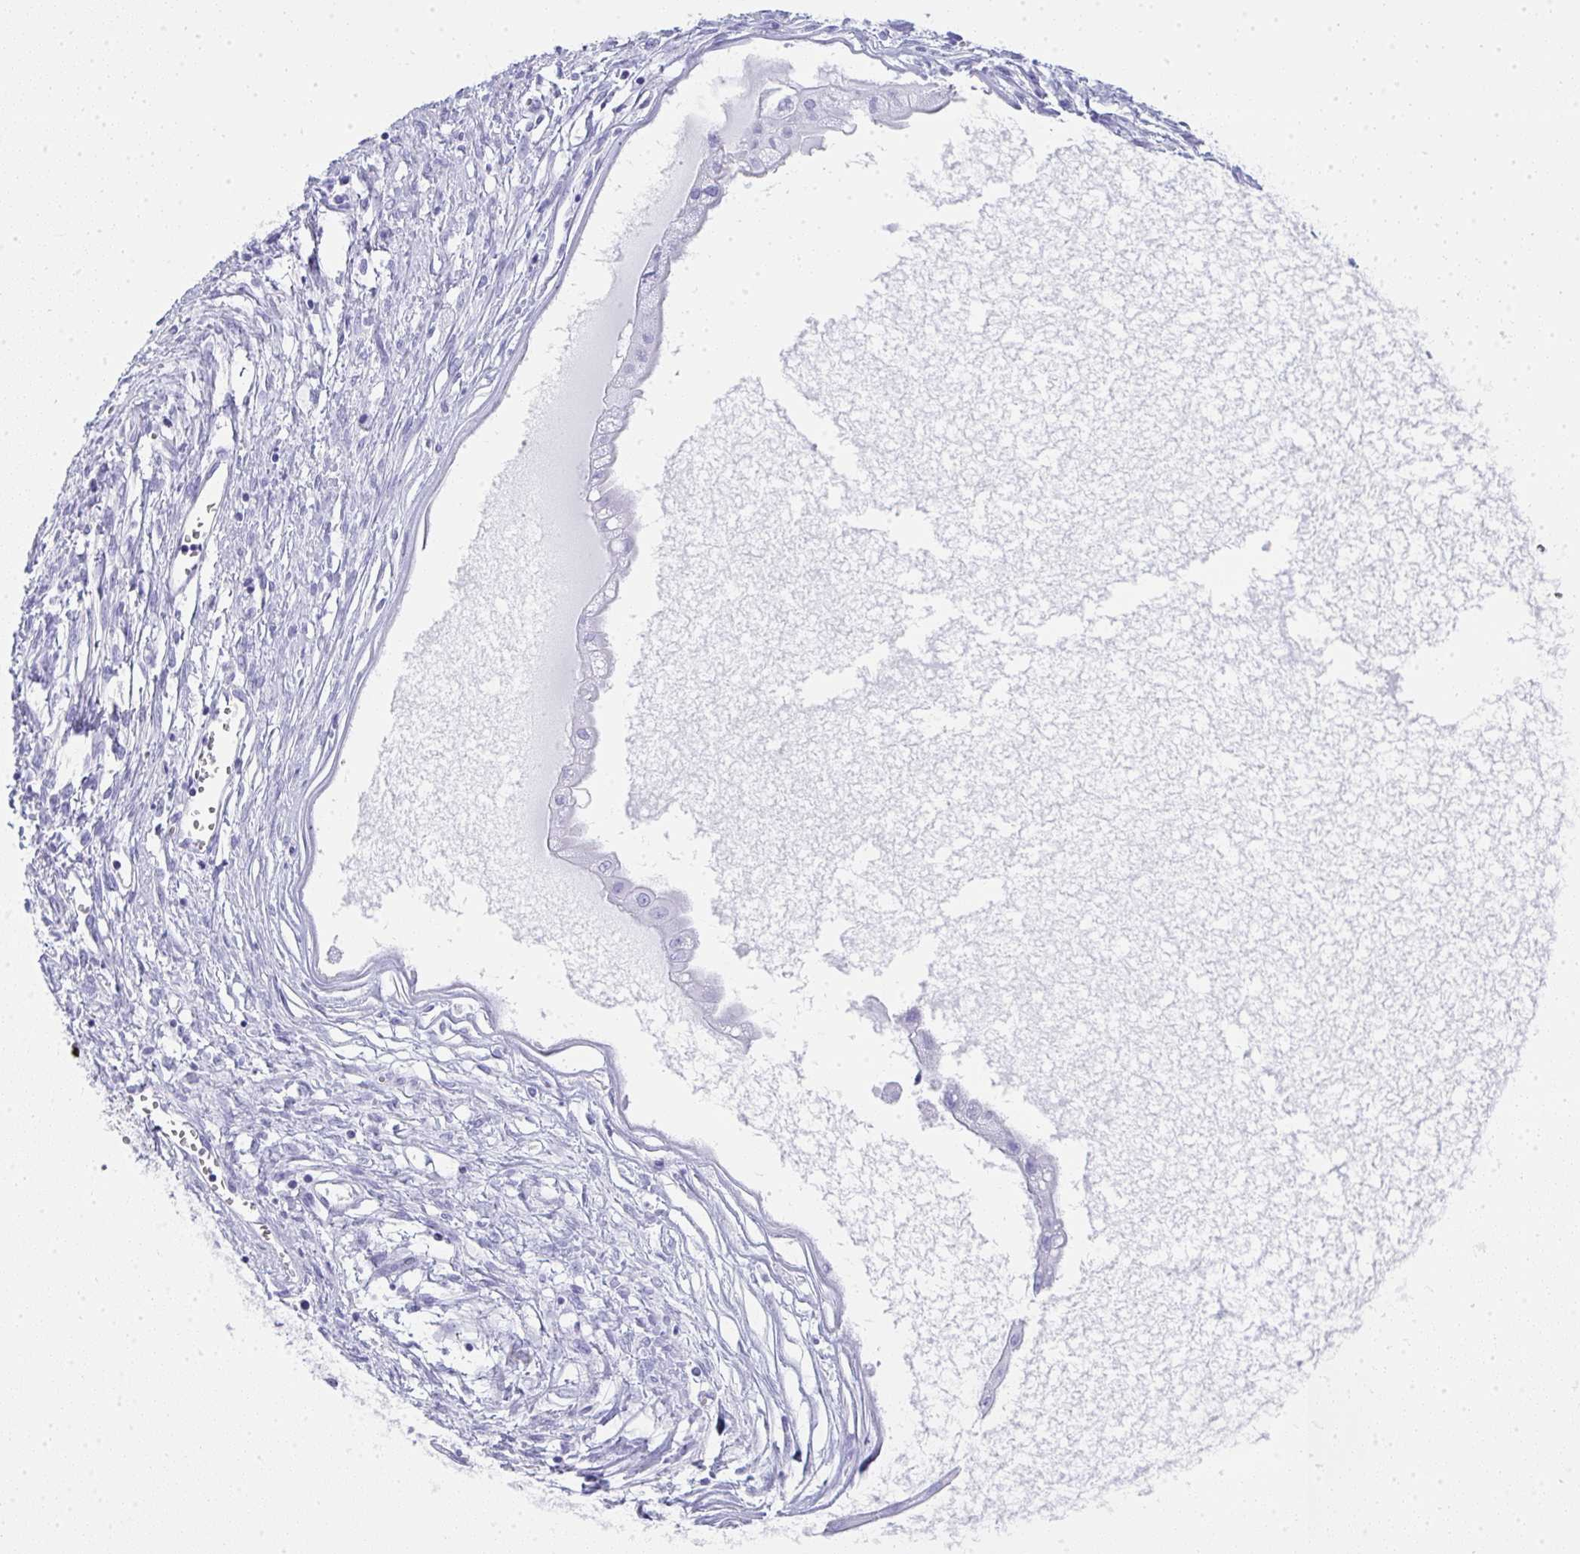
{"staining": {"intensity": "negative", "quantity": "none", "location": "none"}, "tissue": "ovarian cancer", "cell_type": "Tumor cells", "image_type": "cancer", "snomed": [{"axis": "morphology", "description": "Cystadenocarcinoma, mucinous, NOS"}, {"axis": "topography", "description": "Ovary"}], "caption": "Immunohistochemistry histopathology image of neoplastic tissue: ovarian cancer (mucinous cystadenocarcinoma) stained with DAB demonstrates no significant protein positivity in tumor cells.", "gene": "CDADC1", "patient": {"sex": "female", "age": 34}}